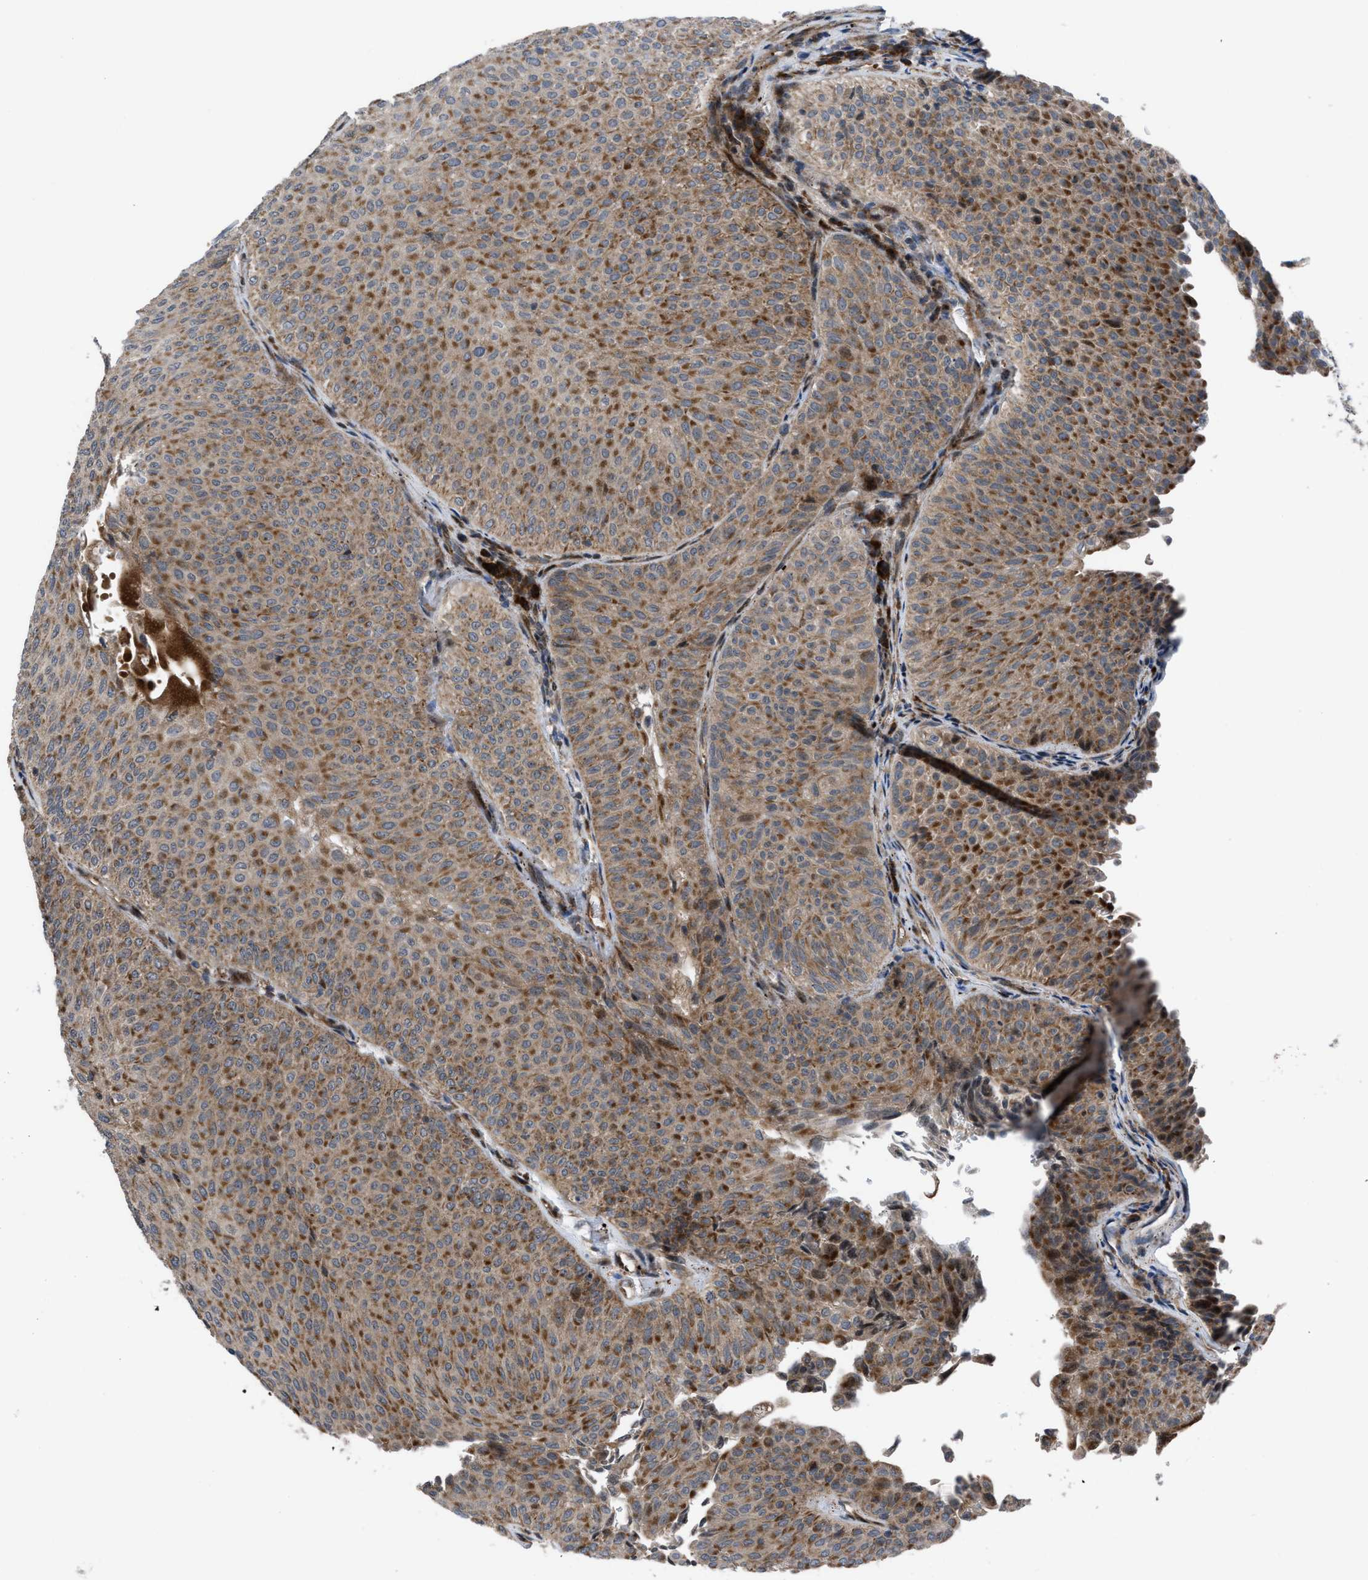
{"staining": {"intensity": "moderate", "quantity": ">75%", "location": "cytoplasmic/membranous"}, "tissue": "urothelial cancer", "cell_type": "Tumor cells", "image_type": "cancer", "snomed": [{"axis": "morphology", "description": "Urothelial carcinoma, Low grade"}, {"axis": "topography", "description": "Urinary bladder"}], "caption": "Protein expression analysis of low-grade urothelial carcinoma reveals moderate cytoplasmic/membranous expression in about >75% of tumor cells. (DAB = brown stain, brightfield microscopy at high magnification).", "gene": "AP3M2", "patient": {"sex": "male", "age": 78}}